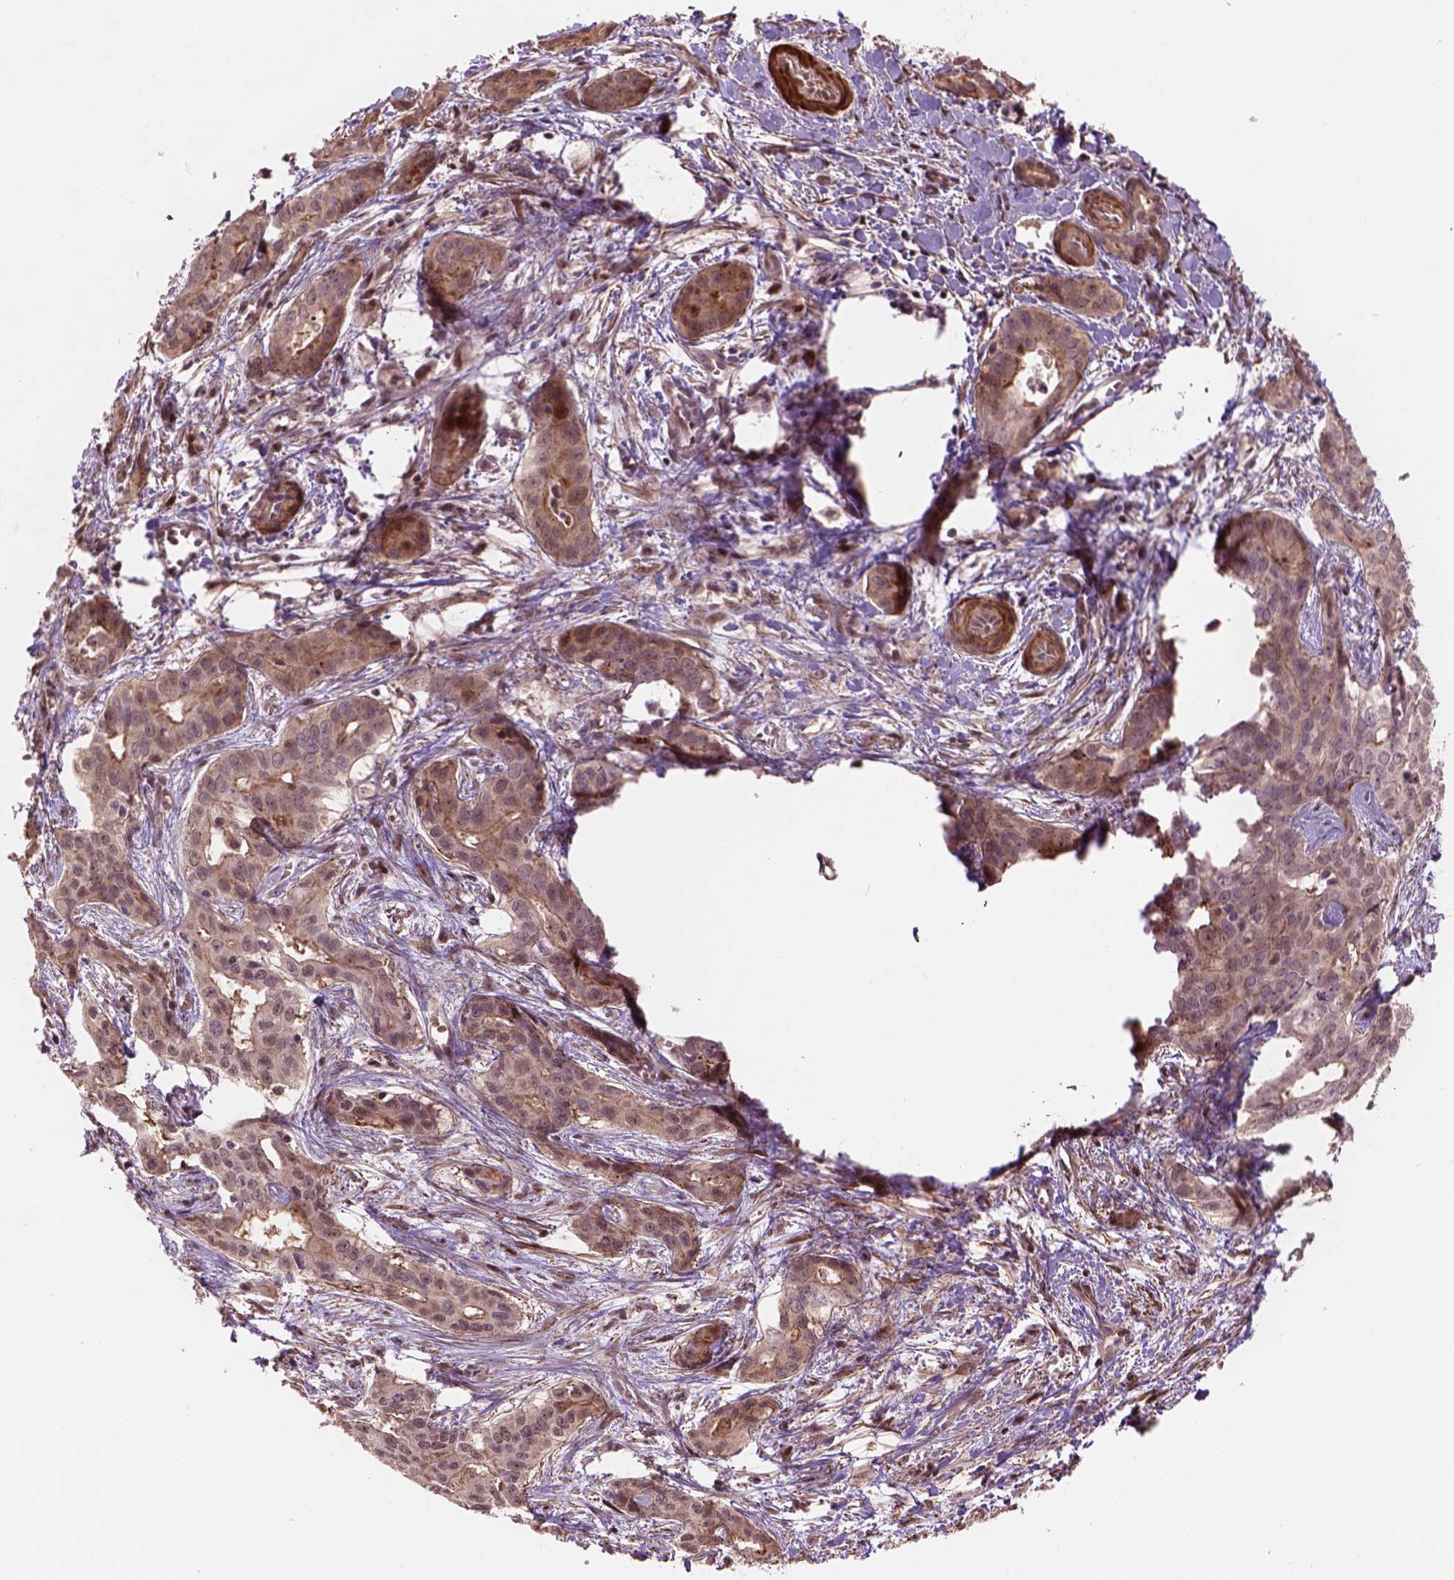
{"staining": {"intensity": "moderate", "quantity": "25%-75%", "location": "cytoplasmic/membranous,nuclear"}, "tissue": "liver cancer", "cell_type": "Tumor cells", "image_type": "cancer", "snomed": [{"axis": "morphology", "description": "Cholangiocarcinoma"}, {"axis": "topography", "description": "Liver"}], "caption": "Protein staining of liver cancer tissue reveals moderate cytoplasmic/membranous and nuclear positivity in approximately 25%-75% of tumor cells. The staining was performed using DAB (3,3'-diaminobenzidine) to visualize the protein expression in brown, while the nuclei were stained in blue with hematoxylin (Magnification: 20x).", "gene": "PSMD11", "patient": {"sex": "female", "age": 65}}